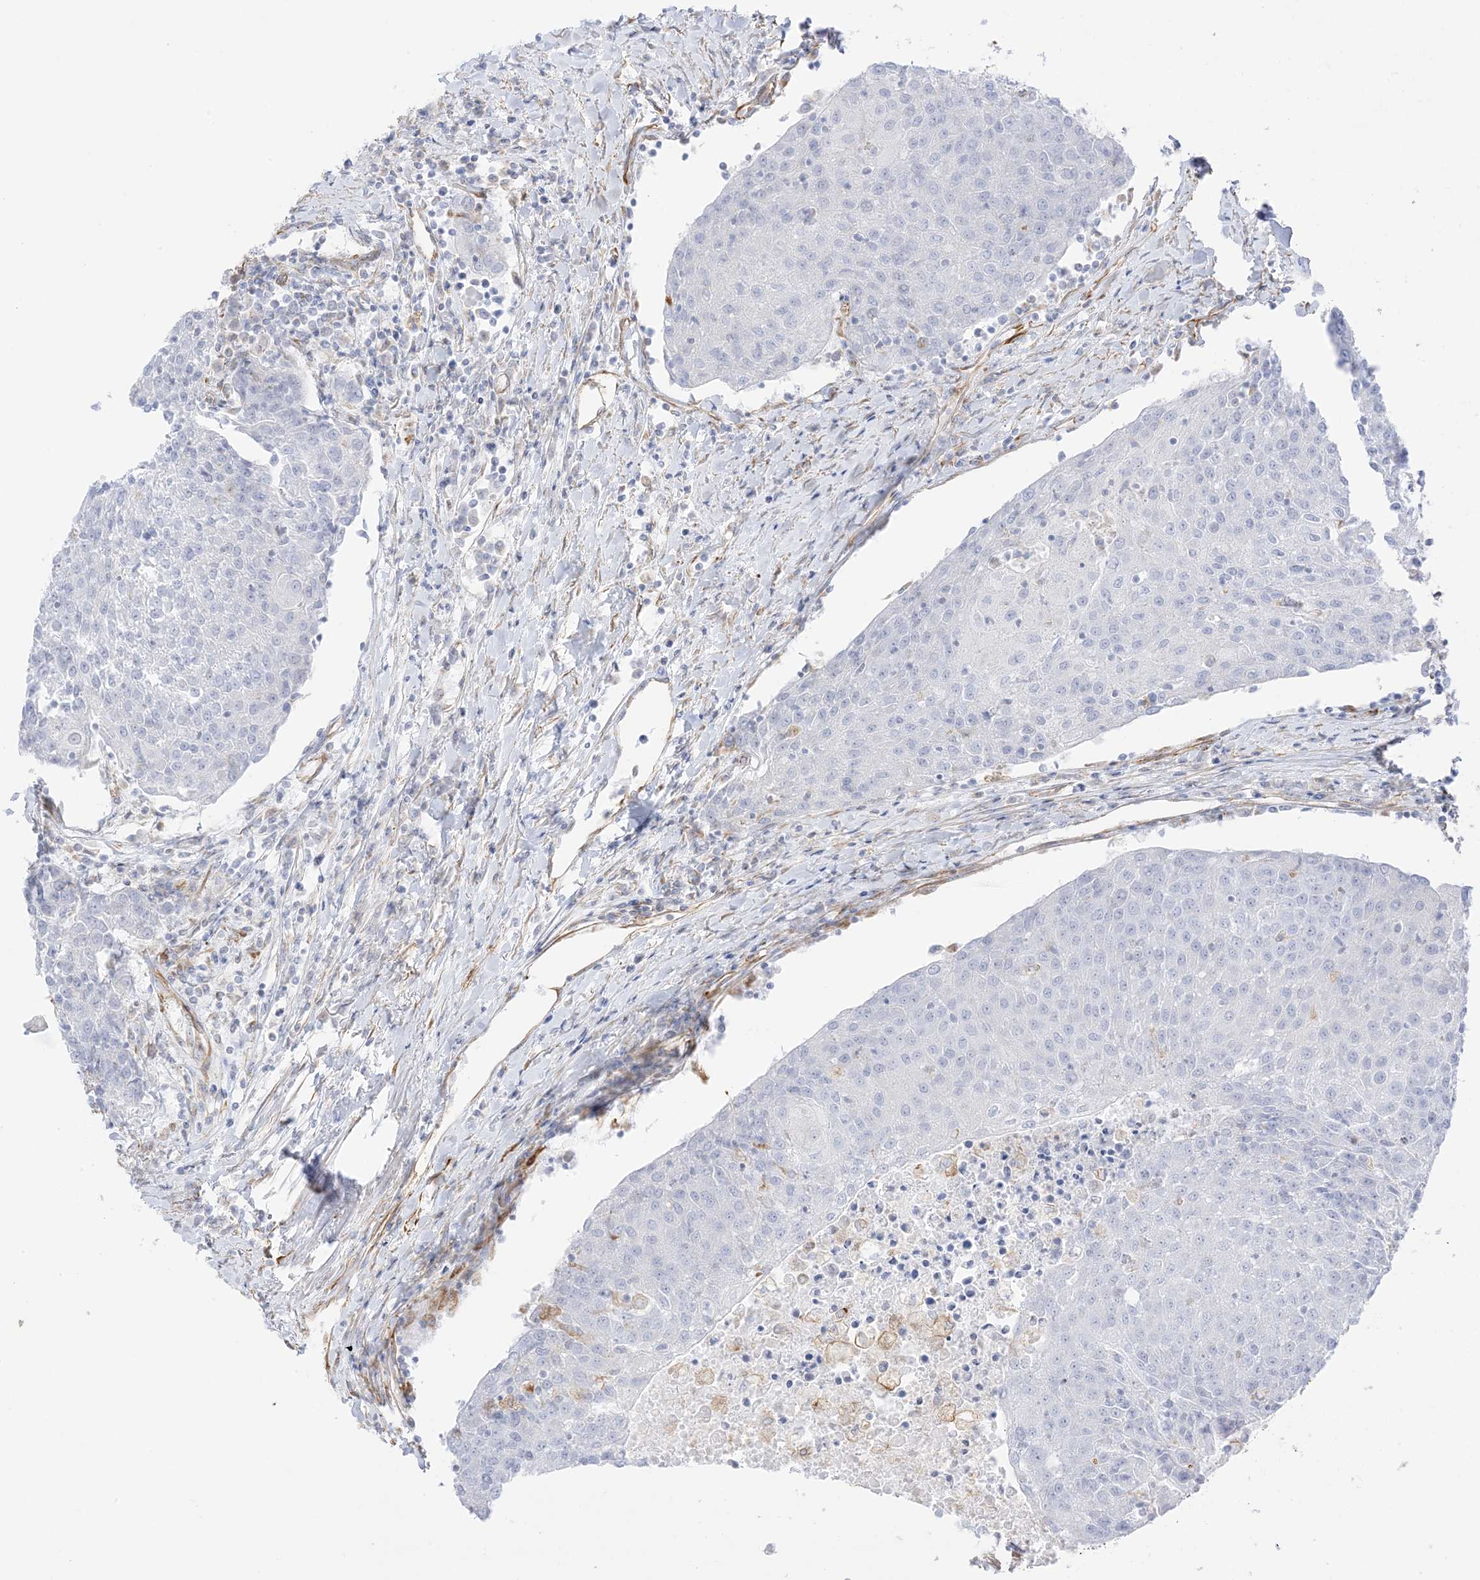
{"staining": {"intensity": "negative", "quantity": "none", "location": "none"}, "tissue": "urothelial cancer", "cell_type": "Tumor cells", "image_type": "cancer", "snomed": [{"axis": "morphology", "description": "Urothelial carcinoma, High grade"}, {"axis": "topography", "description": "Urinary bladder"}], "caption": "The photomicrograph reveals no significant expression in tumor cells of high-grade urothelial carcinoma.", "gene": "PID1", "patient": {"sex": "female", "age": 85}}